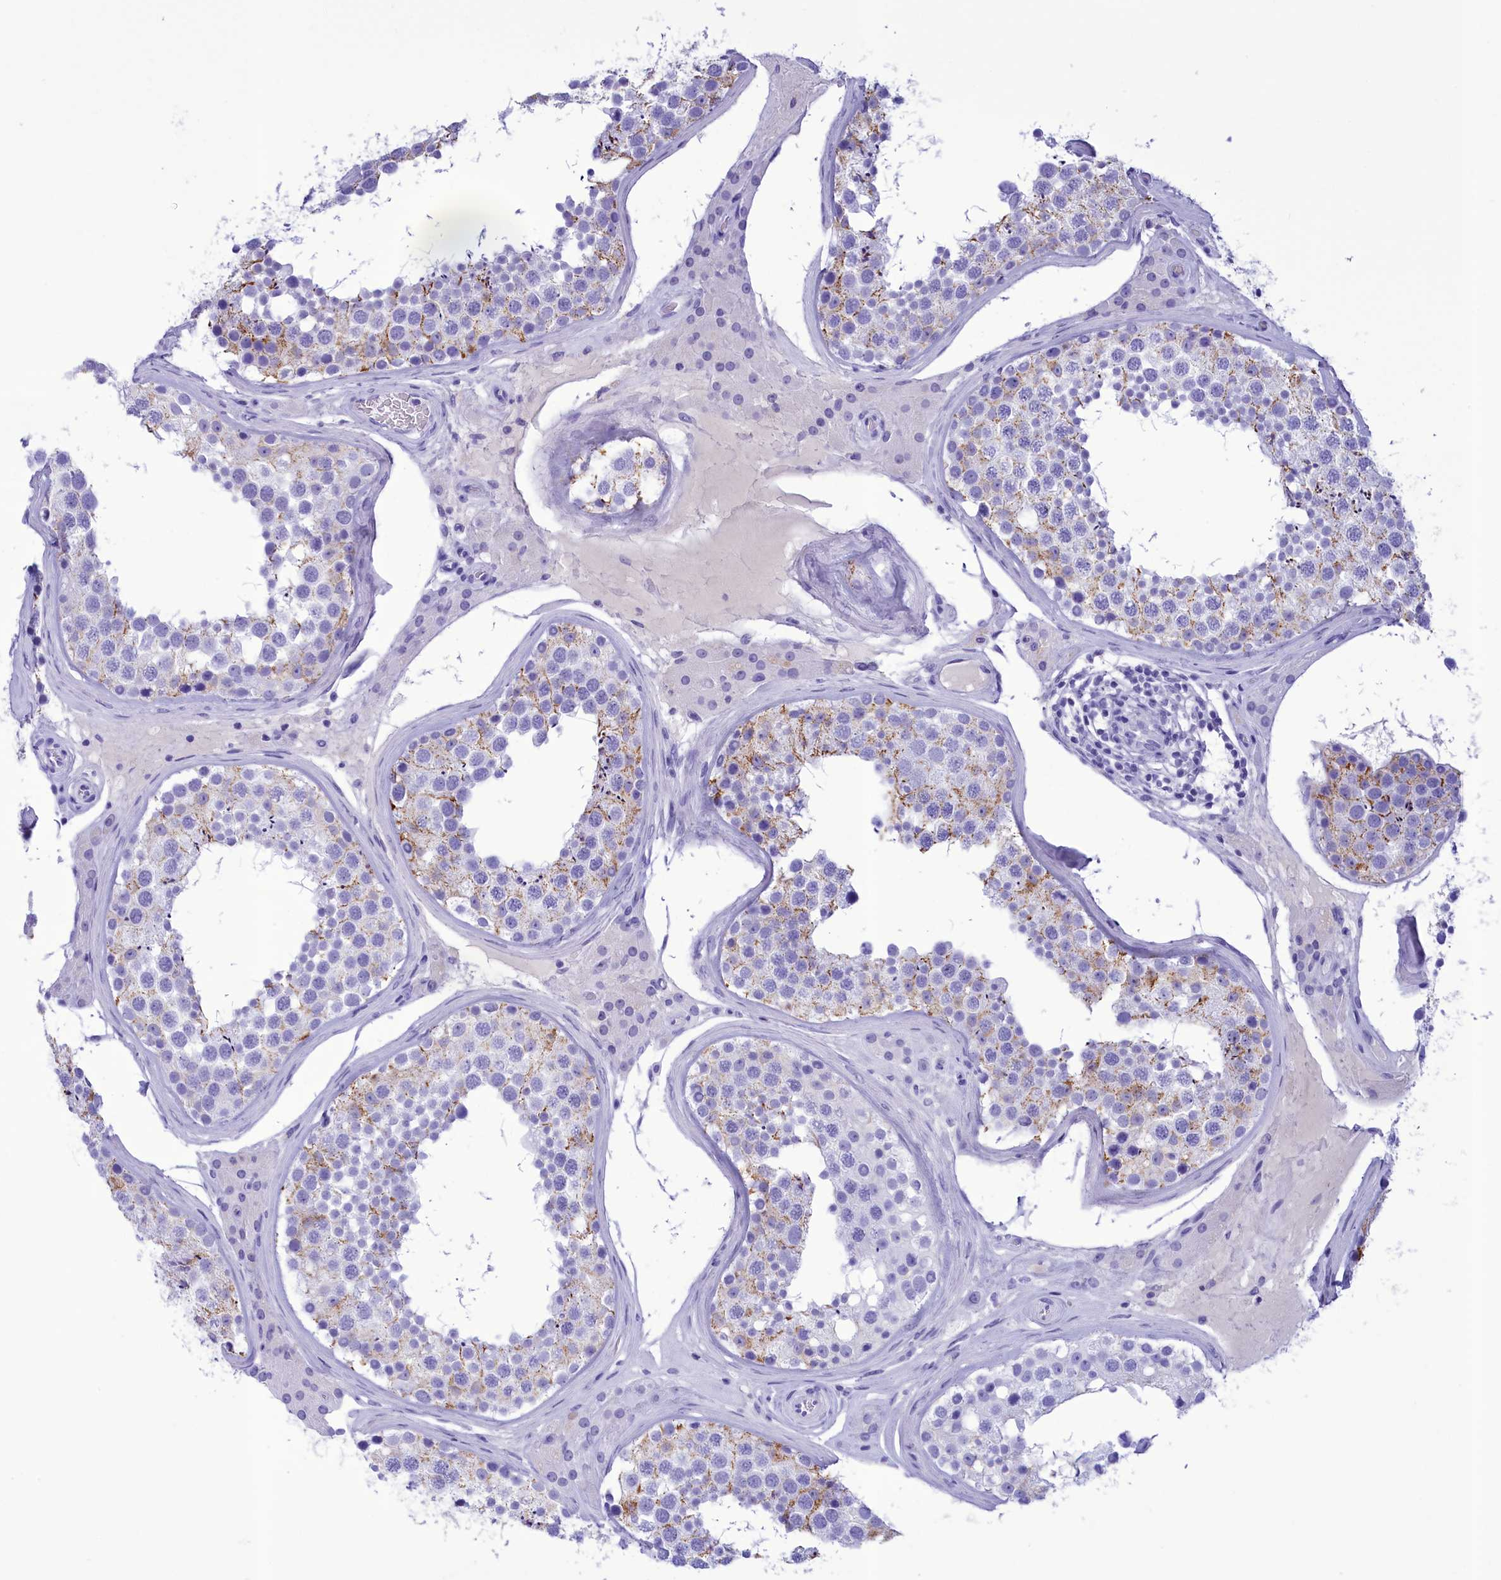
{"staining": {"intensity": "weak", "quantity": "<25%", "location": "cytoplasmic/membranous"}, "tissue": "testis", "cell_type": "Cells in seminiferous ducts", "image_type": "normal", "snomed": [{"axis": "morphology", "description": "Normal tissue, NOS"}, {"axis": "topography", "description": "Testis"}], "caption": "The micrograph displays no significant staining in cells in seminiferous ducts of testis.", "gene": "BRI3", "patient": {"sex": "male", "age": 46}}